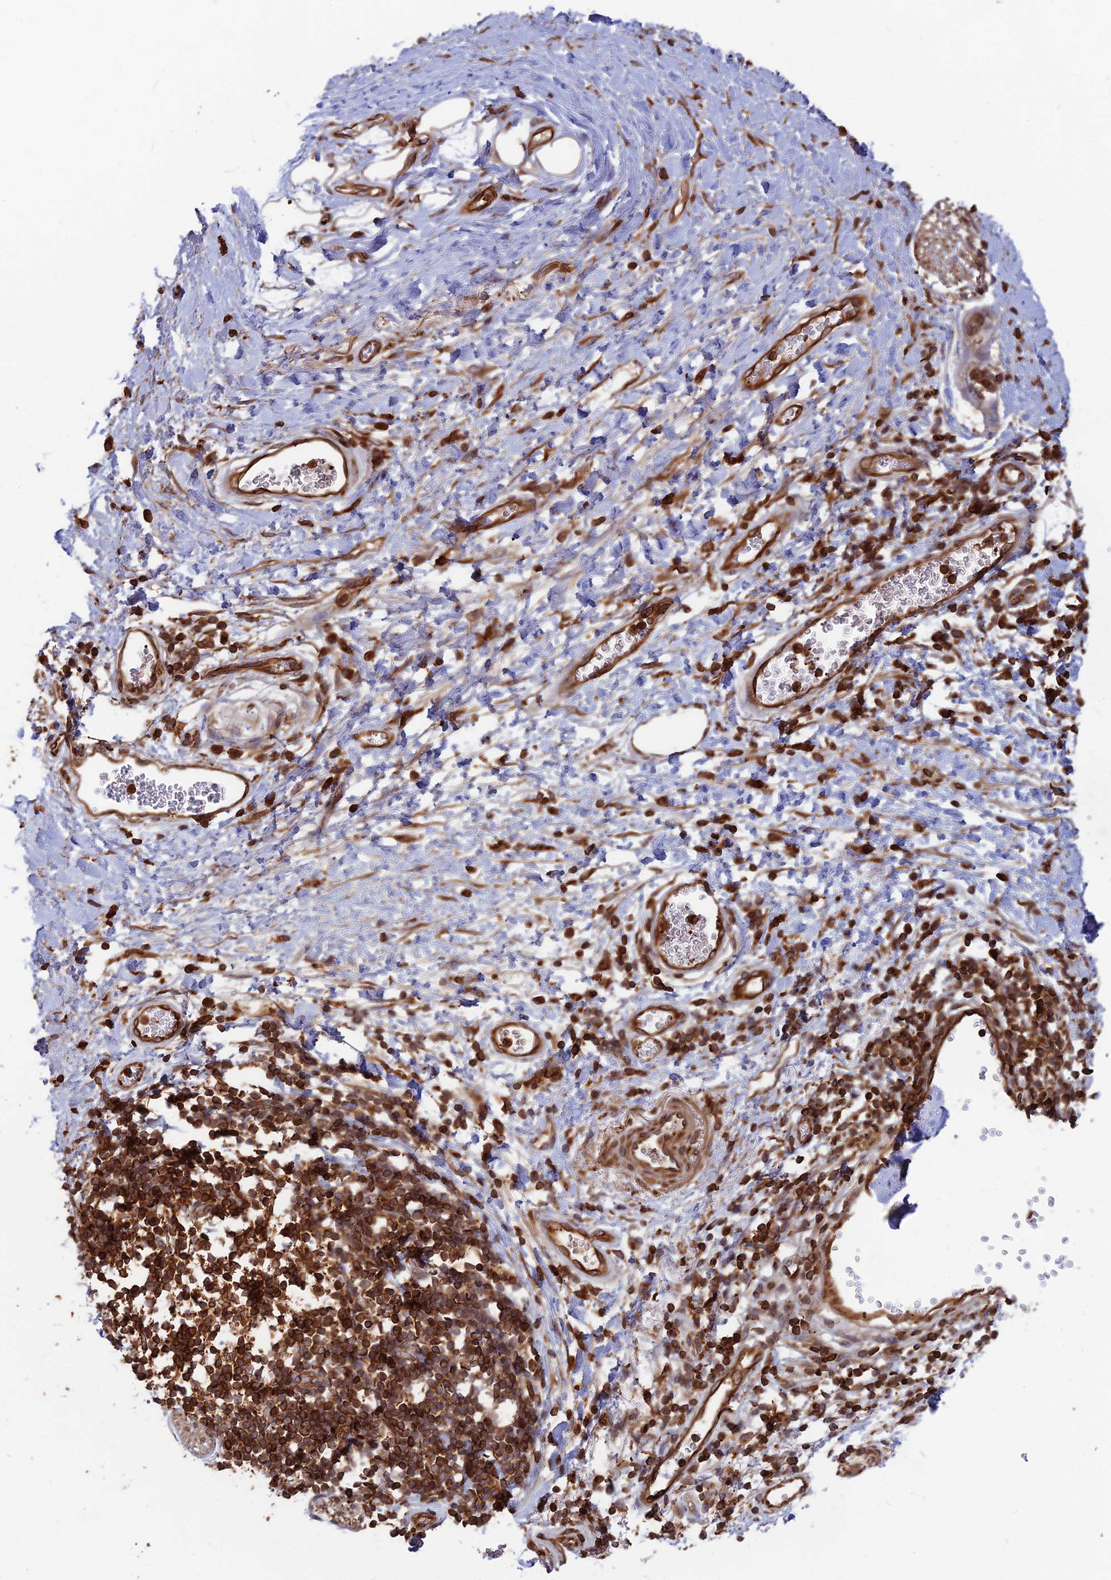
{"staining": {"intensity": "moderate", "quantity": ">75%", "location": "cytoplasmic/membranous,nuclear"}, "tissue": "adipose tissue", "cell_type": "Adipocytes", "image_type": "normal", "snomed": [{"axis": "morphology", "description": "Normal tissue, NOS"}, {"axis": "morphology", "description": "Adenocarcinoma, NOS"}, {"axis": "topography", "description": "Duodenum"}, {"axis": "topography", "description": "Peripheral nerve tissue"}], "caption": "Immunohistochemistry (IHC) histopathology image of benign adipose tissue: adipose tissue stained using immunohistochemistry displays medium levels of moderate protein expression localized specifically in the cytoplasmic/membranous,nuclear of adipocytes, appearing as a cytoplasmic/membranous,nuclear brown color.", "gene": "WDR1", "patient": {"sex": "female", "age": 60}}